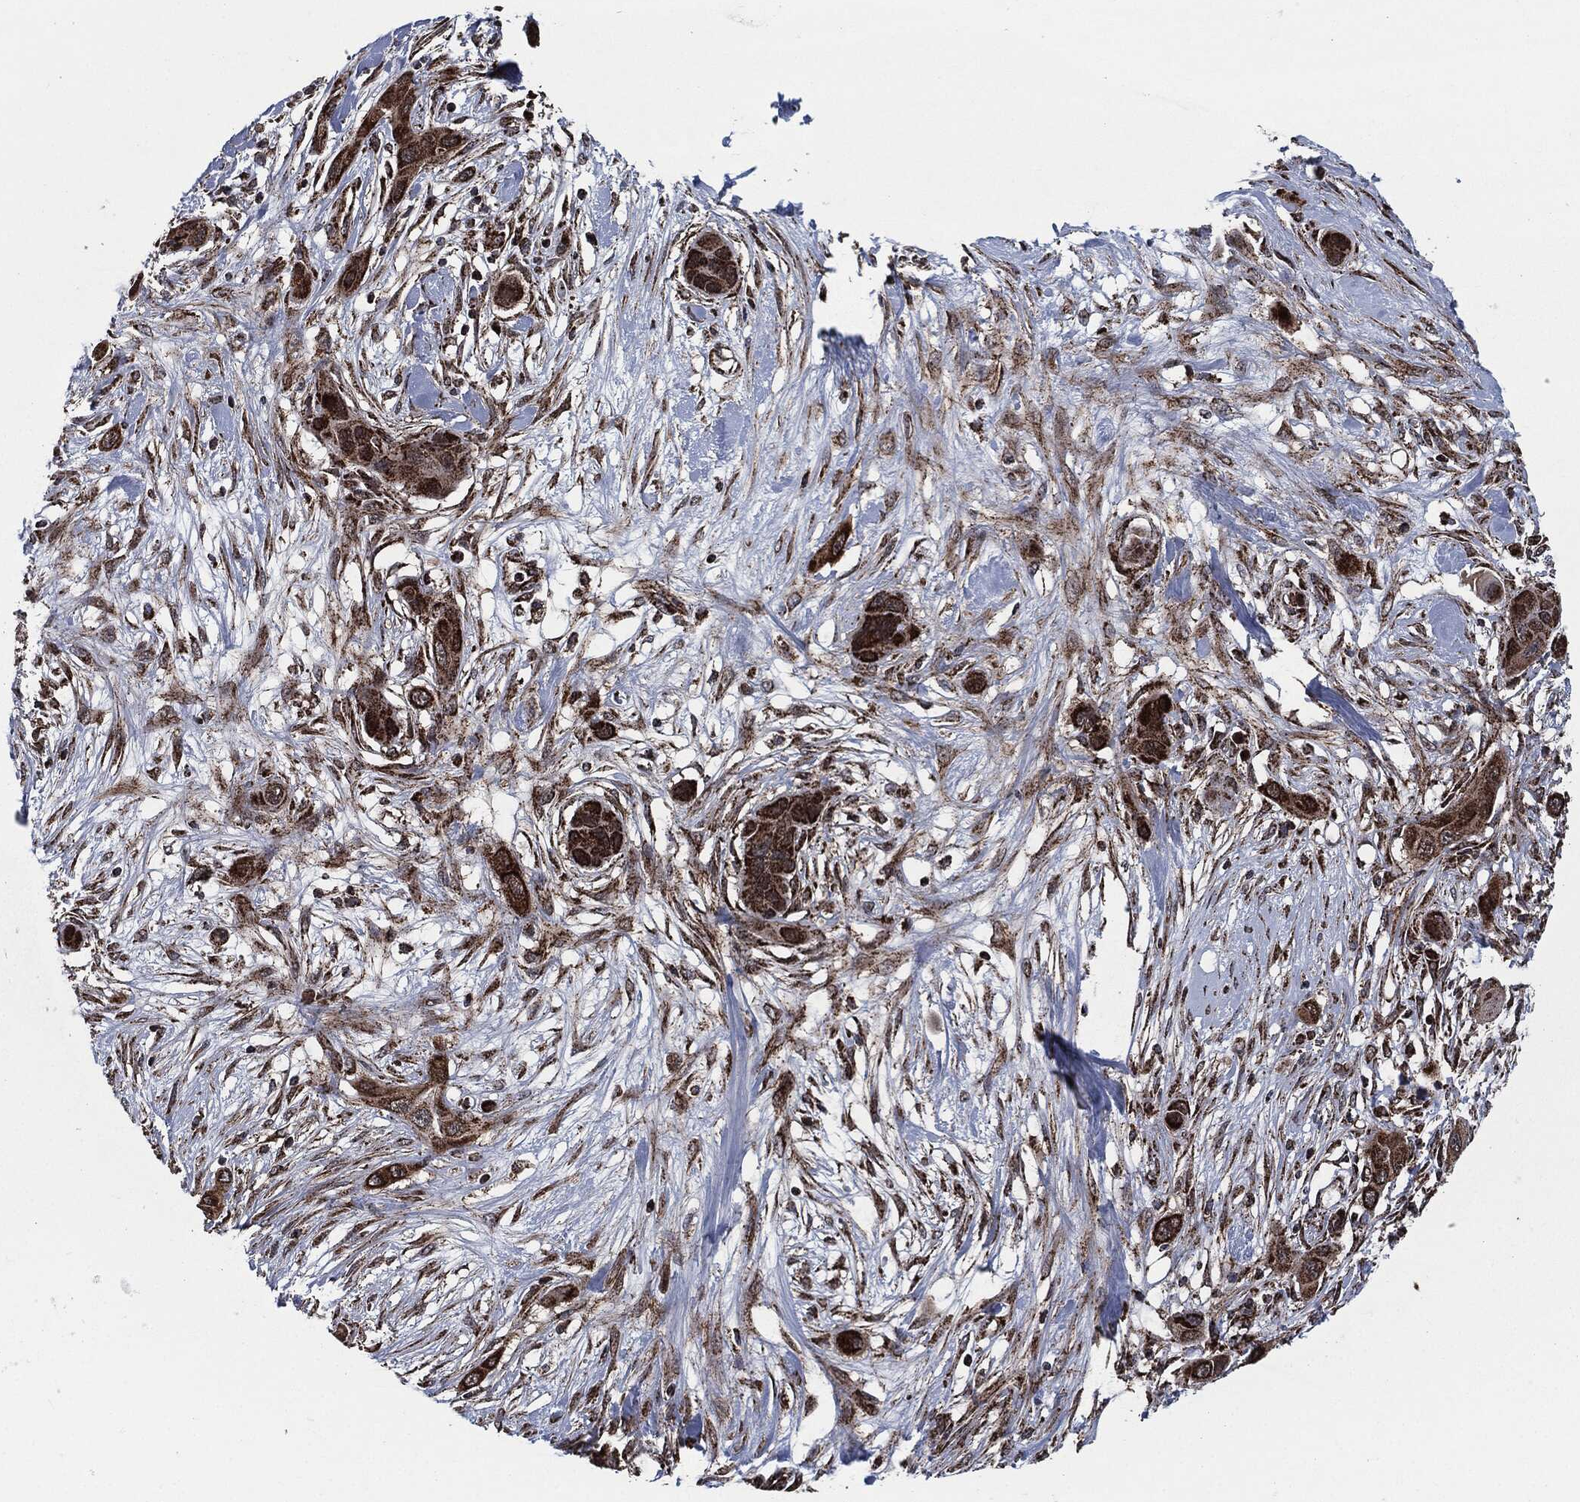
{"staining": {"intensity": "strong", "quantity": "25%-75%", "location": "cytoplasmic/membranous"}, "tissue": "skin cancer", "cell_type": "Tumor cells", "image_type": "cancer", "snomed": [{"axis": "morphology", "description": "Squamous cell carcinoma, NOS"}, {"axis": "topography", "description": "Skin"}], "caption": "Protein staining of skin cancer (squamous cell carcinoma) tissue demonstrates strong cytoplasmic/membranous staining in approximately 25%-75% of tumor cells.", "gene": "FH", "patient": {"sex": "male", "age": 79}}